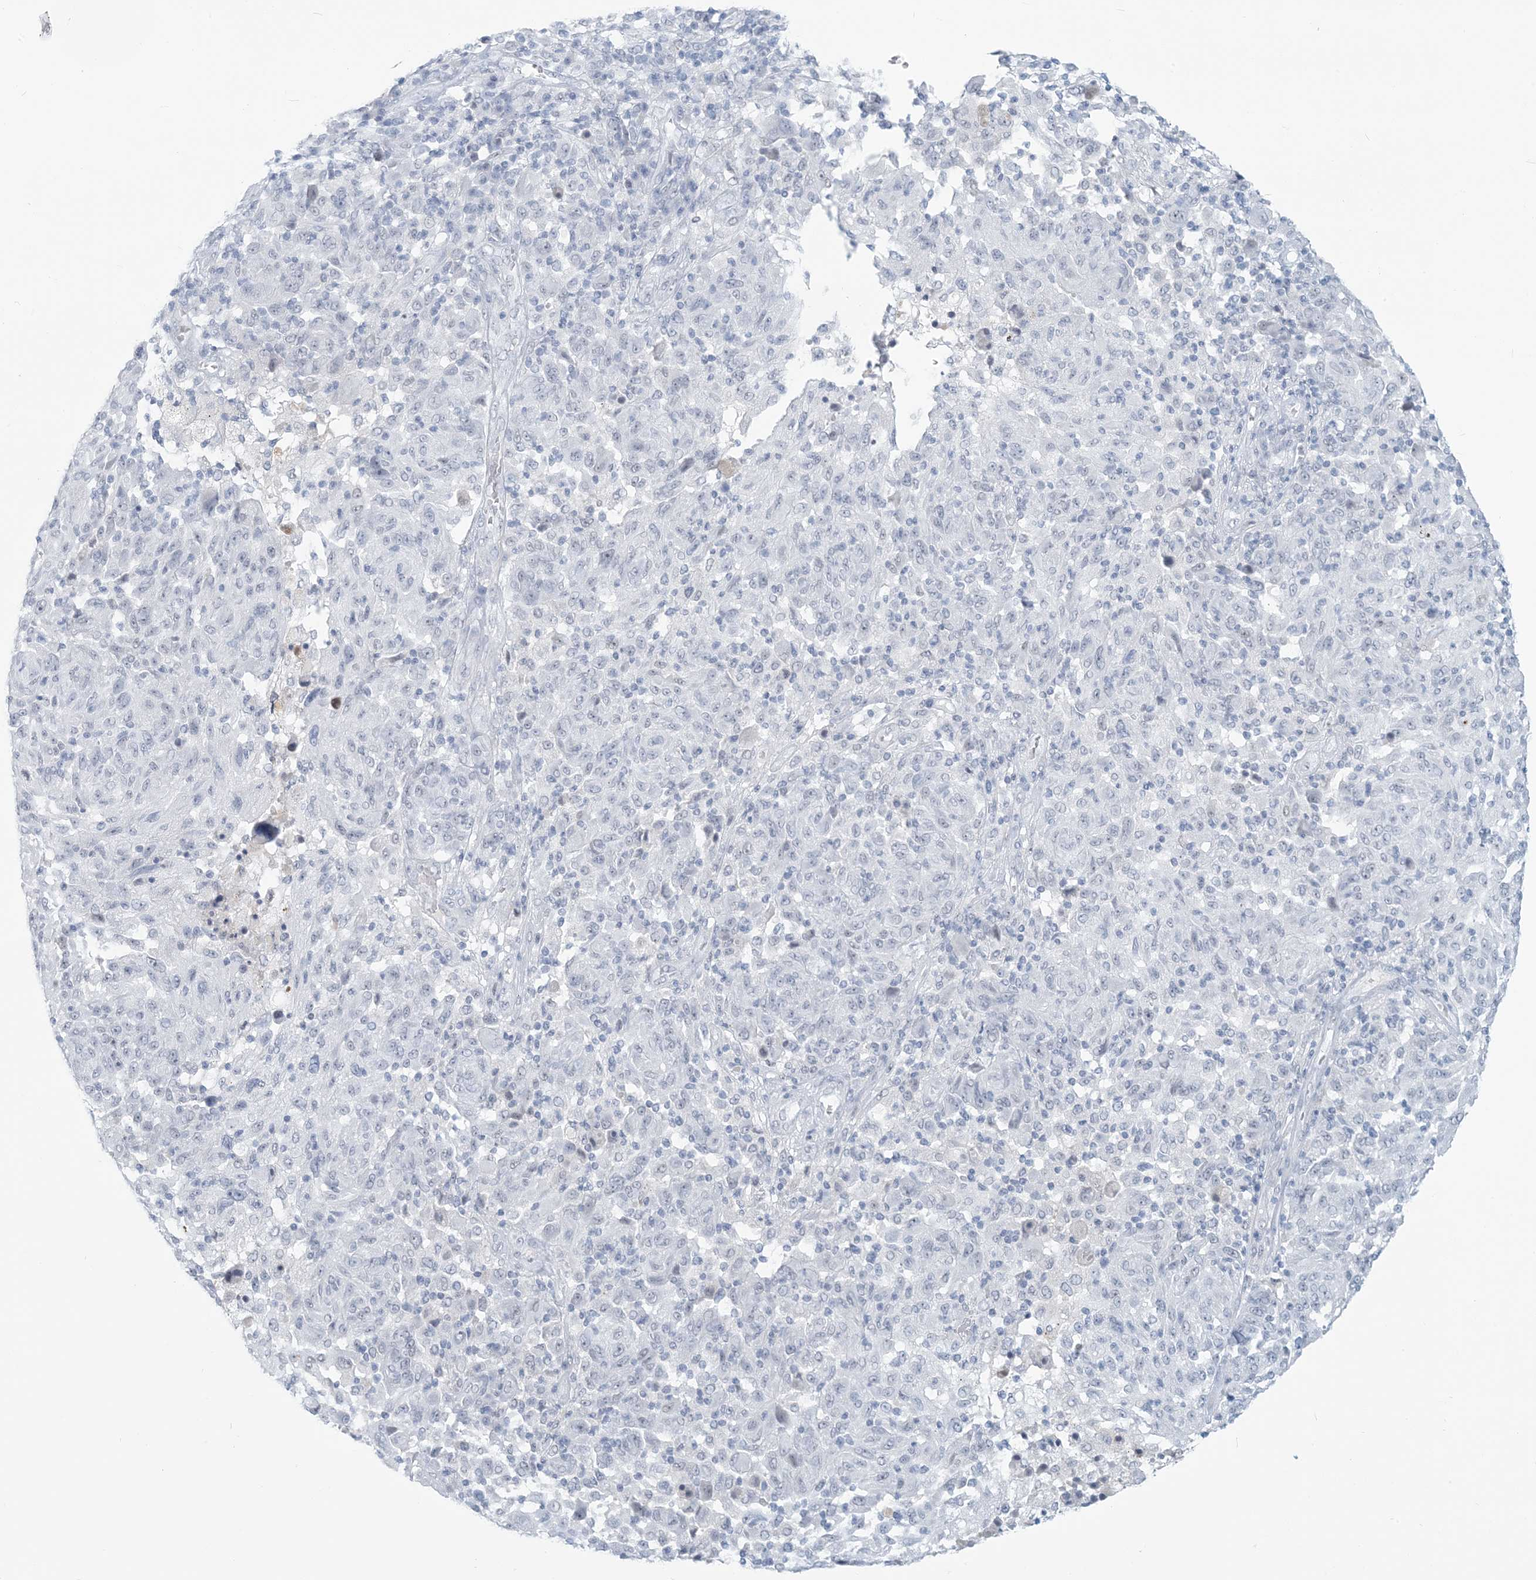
{"staining": {"intensity": "negative", "quantity": "none", "location": "none"}, "tissue": "melanoma", "cell_type": "Tumor cells", "image_type": "cancer", "snomed": [{"axis": "morphology", "description": "Malignant melanoma, NOS"}, {"axis": "topography", "description": "Skin"}], "caption": "Immunohistochemistry of malignant melanoma reveals no staining in tumor cells.", "gene": "SCML1", "patient": {"sex": "male", "age": 53}}